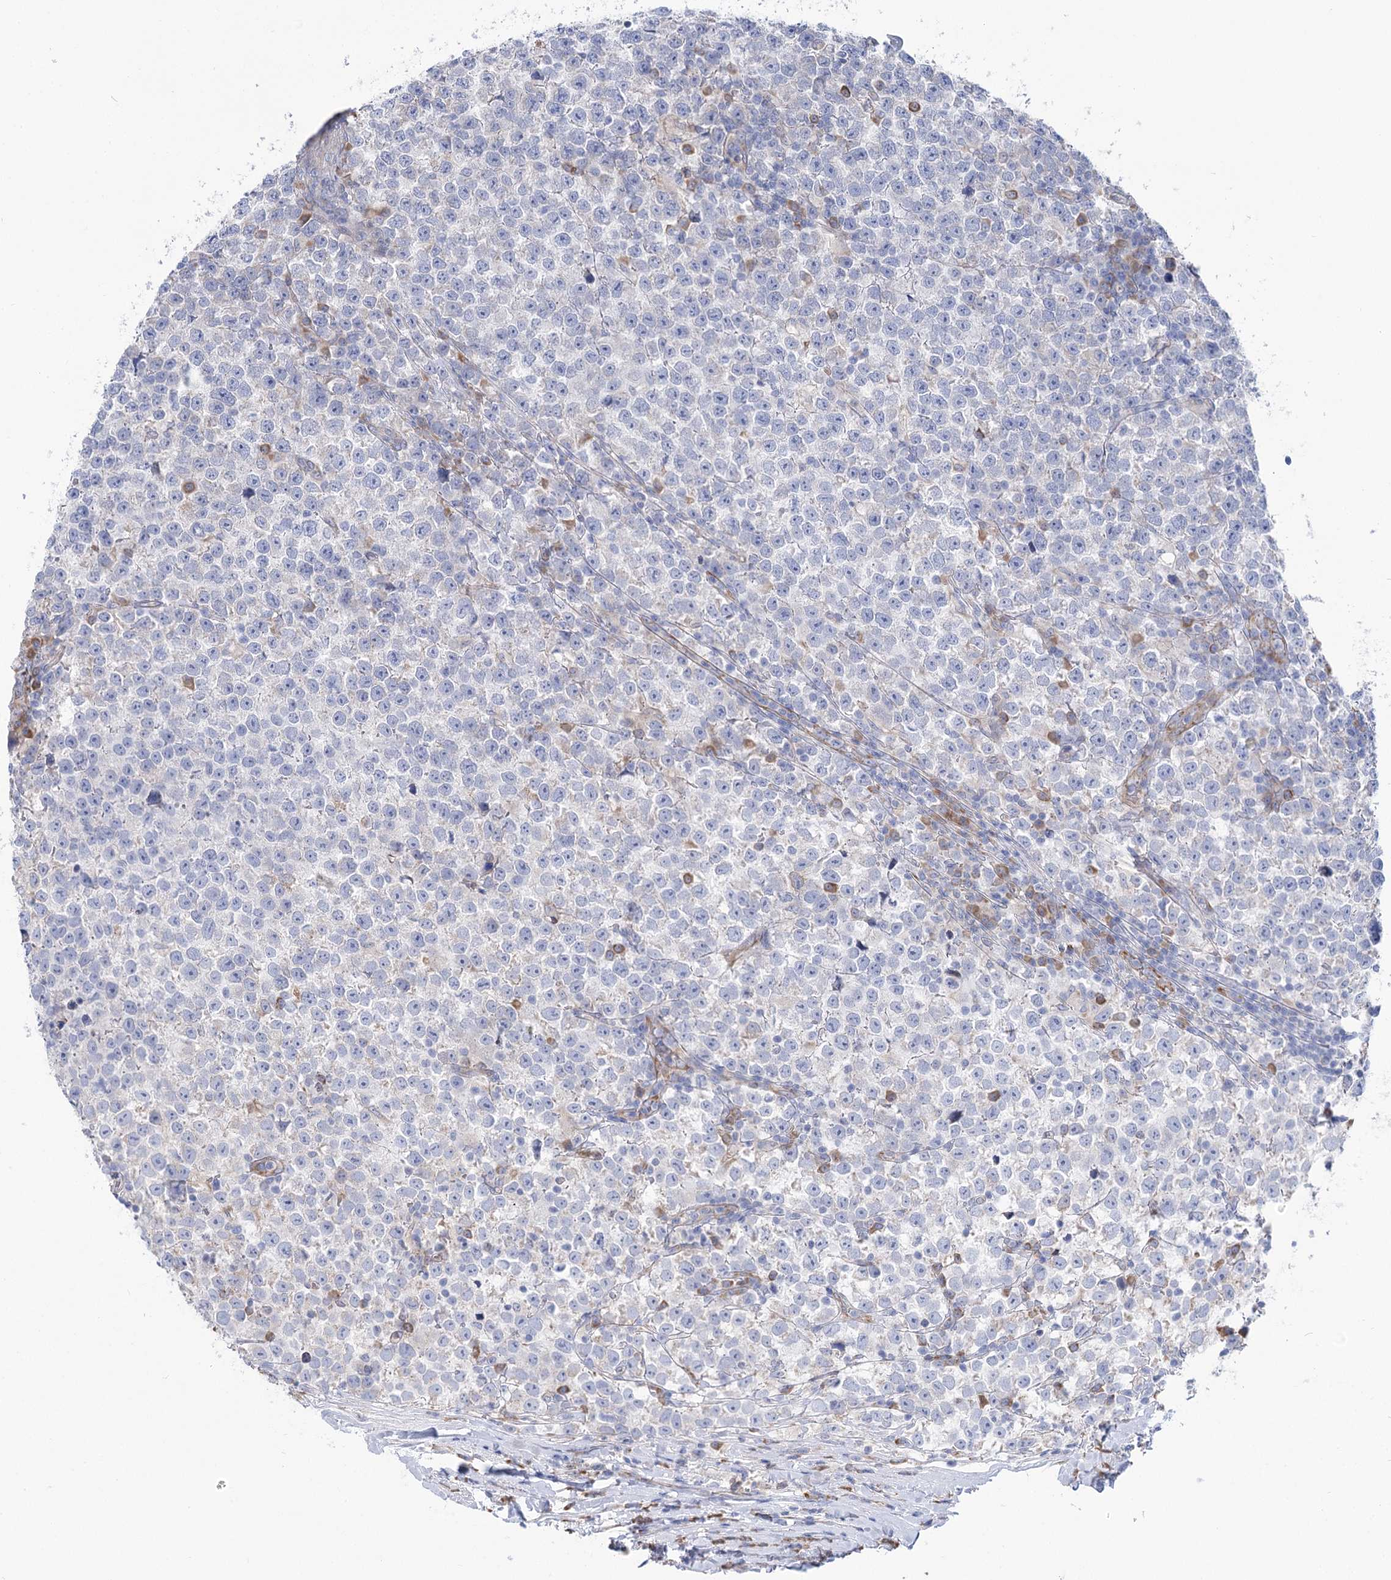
{"staining": {"intensity": "negative", "quantity": "none", "location": "none"}, "tissue": "testis cancer", "cell_type": "Tumor cells", "image_type": "cancer", "snomed": [{"axis": "morphology", "description": "Normal tissue, NOS"}, {"axis": "morphology", "description": "Seminoma, NOS"}, {"axis": "topography", "description": "Testis"}], "caption": "Immunohistochemistry (IHC) photomicrograph of testis seminoma stained for a protein (brown), which exhibits no positivity in tumor cells.", "gene": "STT3B", "patient": {"sex": "male", "age": 43}}